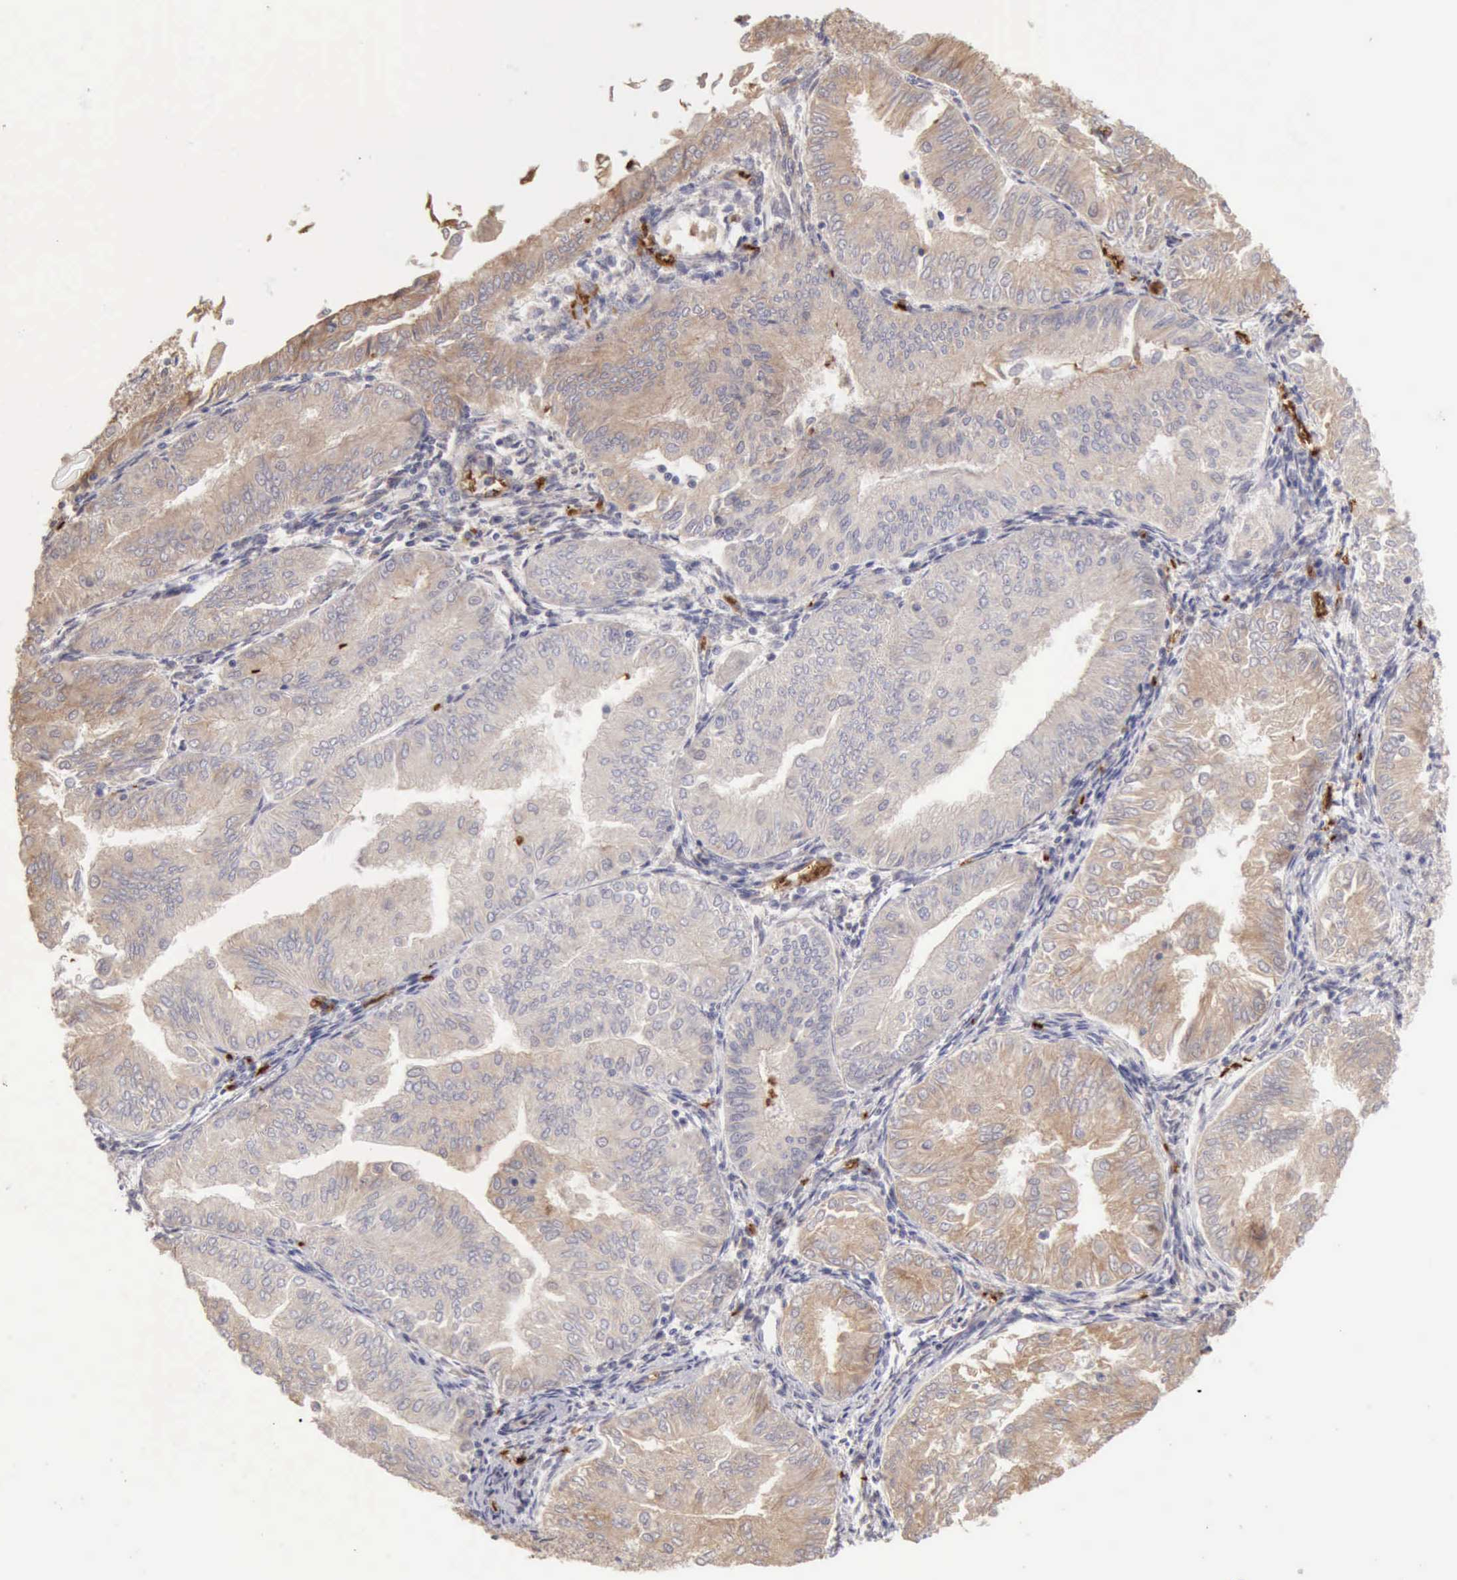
{"staining": {"intensity": "weak", "quantity": ">75%", "location": "cytoplasmic/membranous"}, "tissue": "endometrial cancer", "cell_type": "Tumor cells", "image_type": "cancer", "snomed": [{"axis": "morphology", "description": "Adenocarcinoma, NOS"}, {"axis": "topography", "description": "Endometrium"}], "caption": "Immunohistochemical staining of human adenocarcinoma (endometrial) reveals low levels of weak cytoplasmic/membranous protein expression in about >75% of tumor cells. (DAB (3,3'-diaminobenzidine) IHC with brightfield microscopy, high magnification).", "gene": "CFI", "patient": {"sex": "female", "age": 53}}